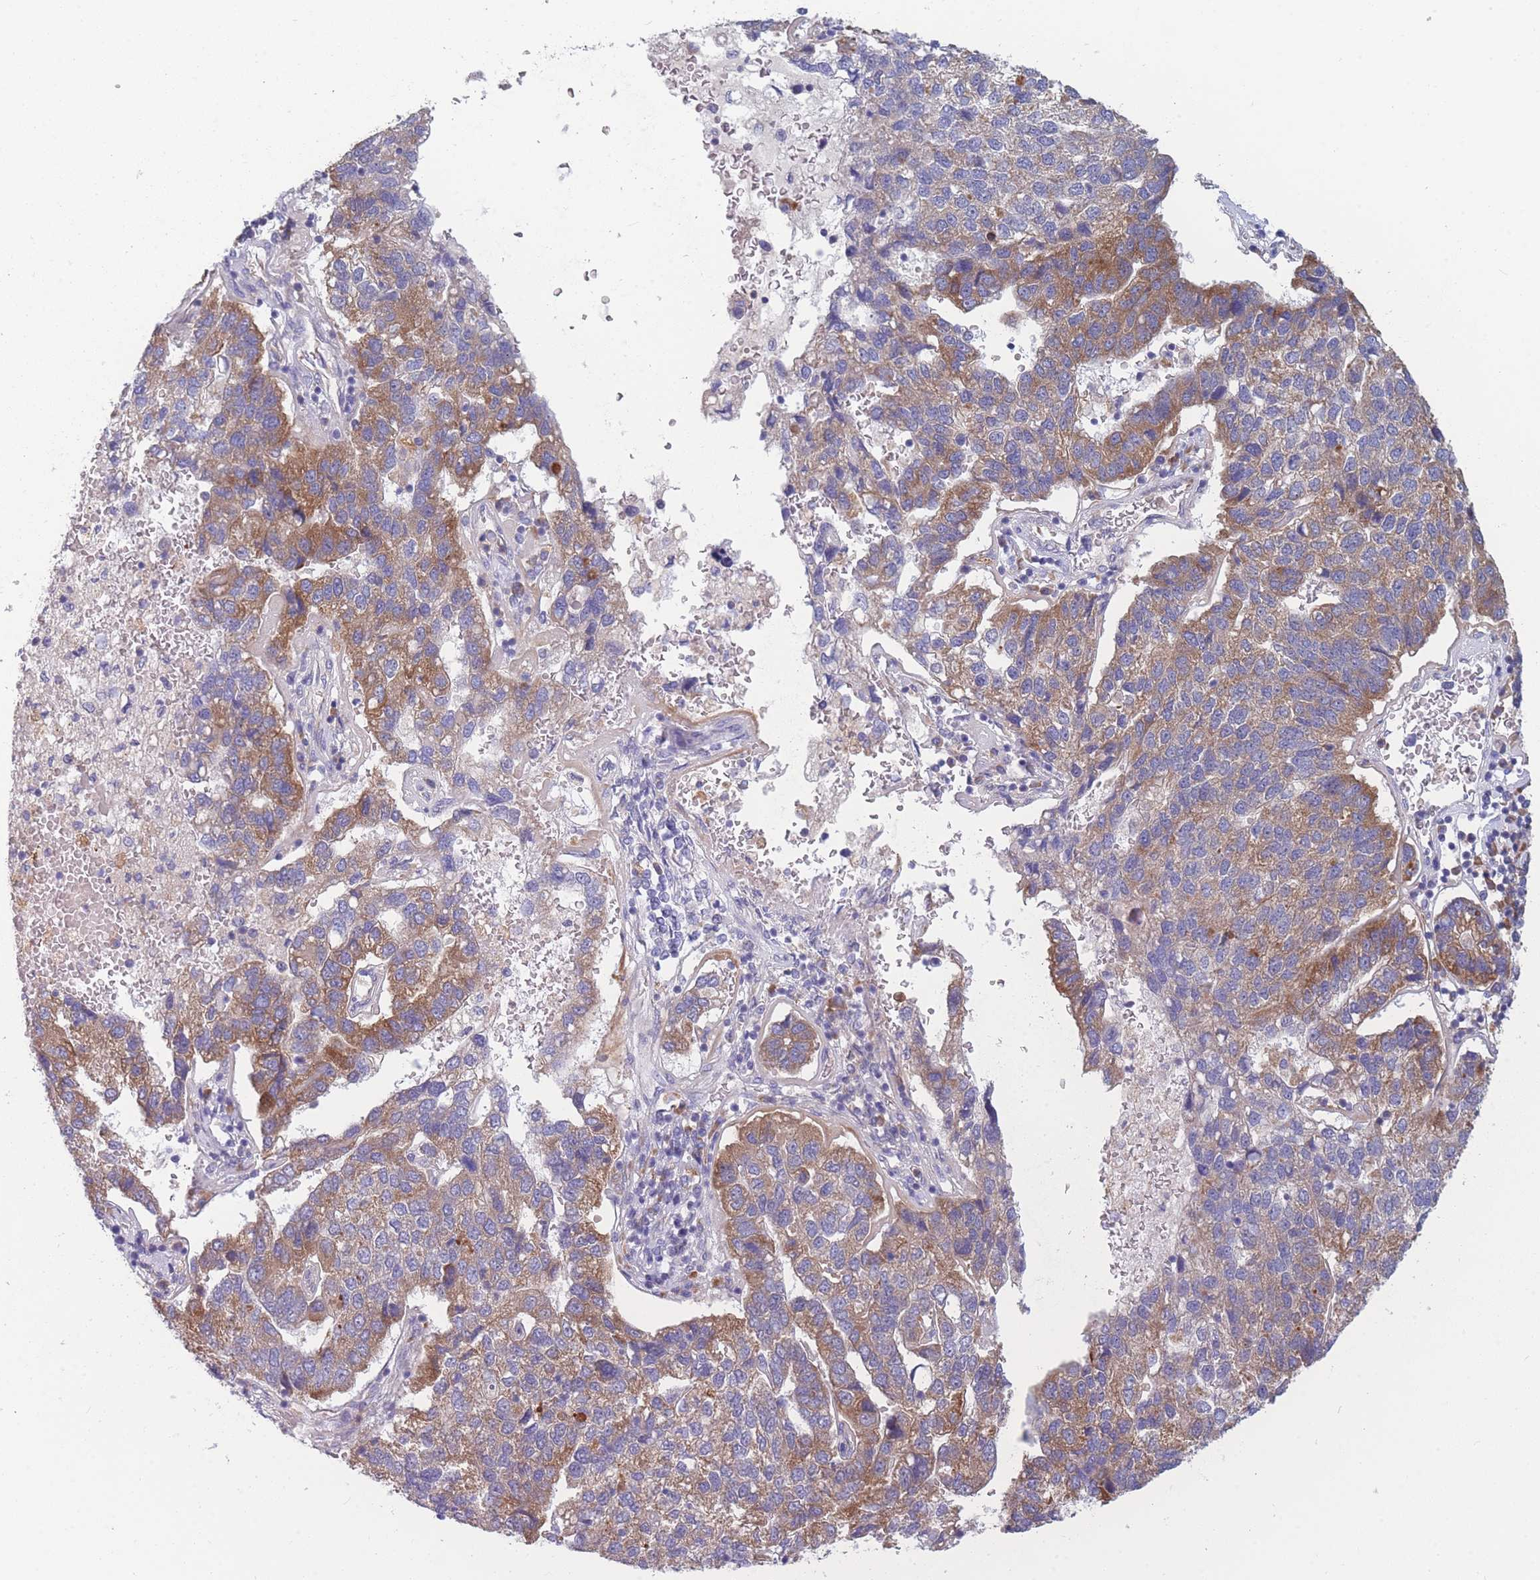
{"staining": {"intensity": "moderate", "quantity": ">75%", "location": "cytoplasmic/membranous"}, "tissue": "pancreatic cancer", "cell_type": "Tumor cells", "image_type": "cancer", "snomed": [{"axis": "morphology", "description": "Adenocarcinoma, NOS"}, {"axis": "topography", "description": "Pancreas"}], "caption": "Moderate cytoplasmic/membranous staining for a protein is identified in about >75% of tumor cells of adenocarcinoma (pancreatic) using immunohistochemistry (IHC).", "gene": "NDUFAF6", "patient": {"sex": "female", "age": 61}}